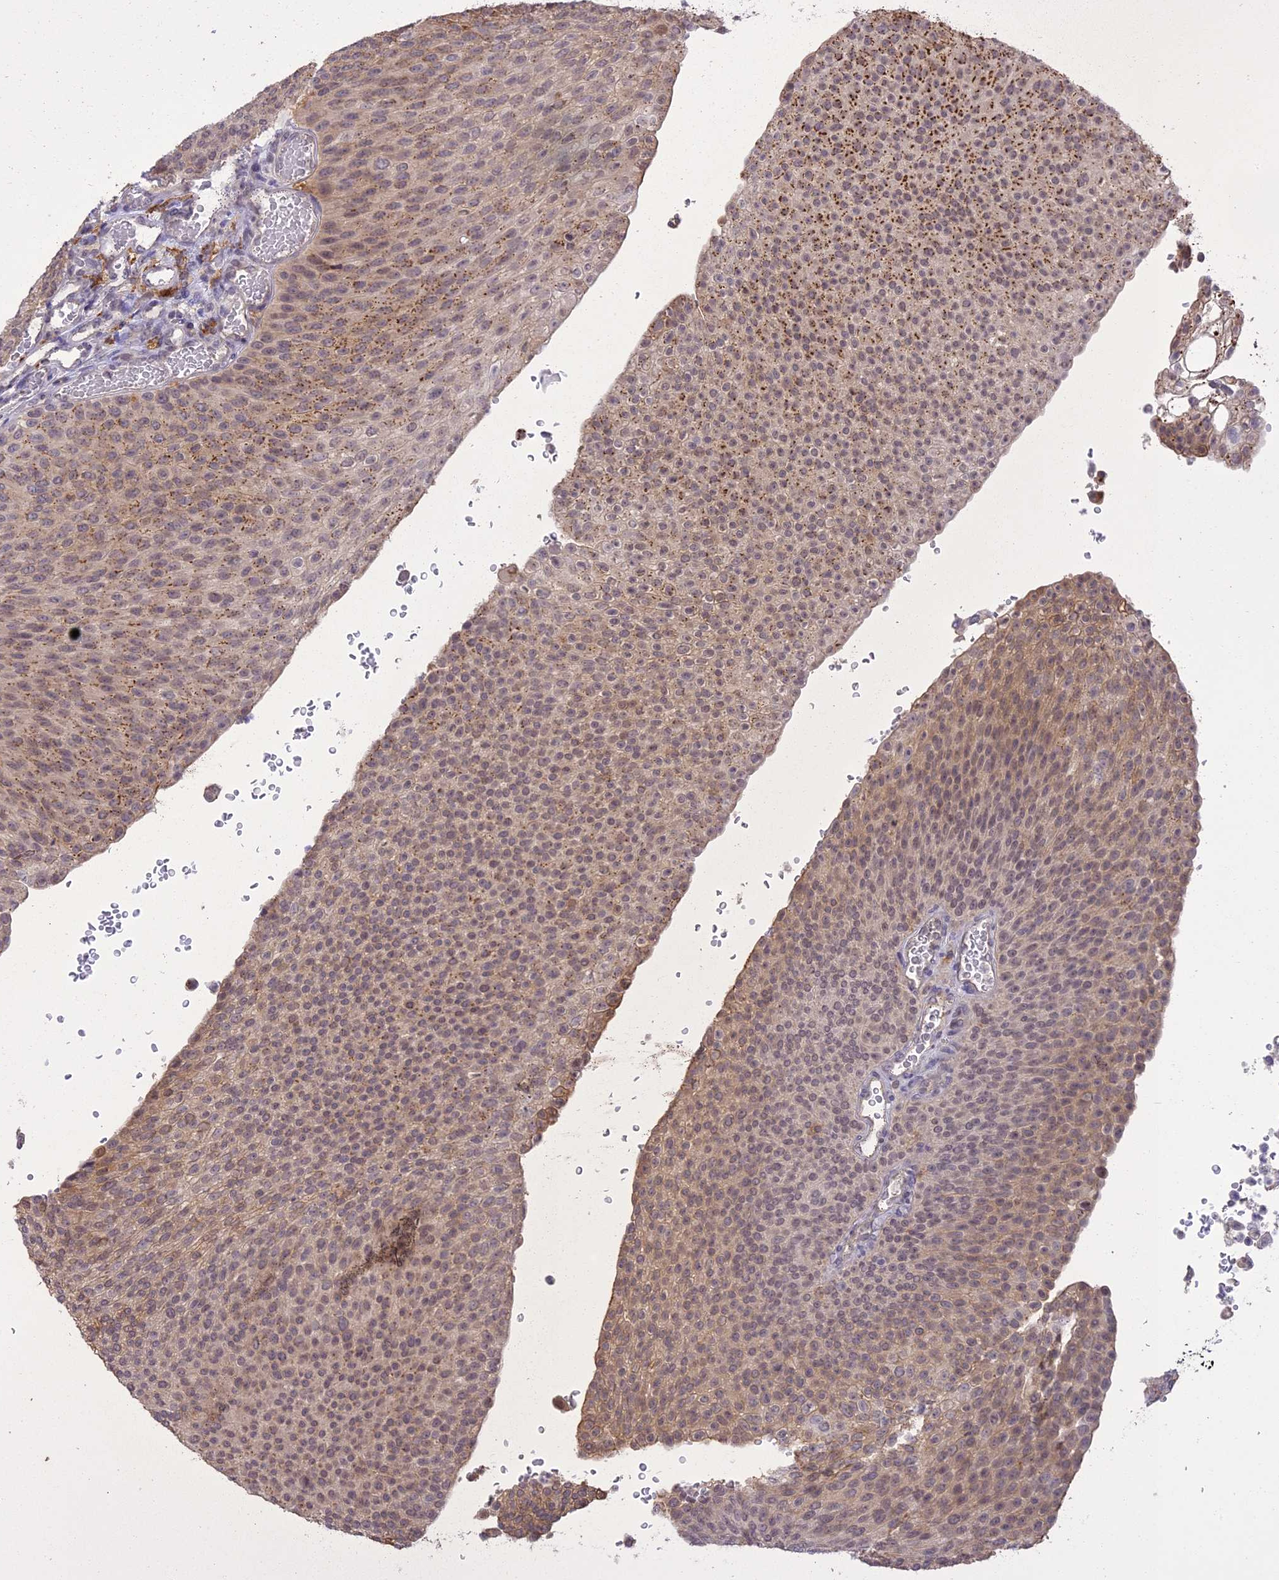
{"staining": {"intensity": "moderate", "quantity": "<25%", "location": "cytoplasmic/membranous"}, "tissue": "urothelial cancer", "cell_type": "Tumor cells", "image_type": "cancer", "snomed": [{"axis": "morphology", "description": "Urothelial carcinoma, High grade"}, {"axis": "topography", "description": "Urinary bladder"}], "caption": "Tumor cells show low levels of moderate cytoplasmic/membranous positivity in approximately <25% of cells in urothelial cancer. (DAB IHC, brown staining for protein, blue staining for nuclei).", "gene": "ING5", "patient": {"sex": "female", "age": 79}}